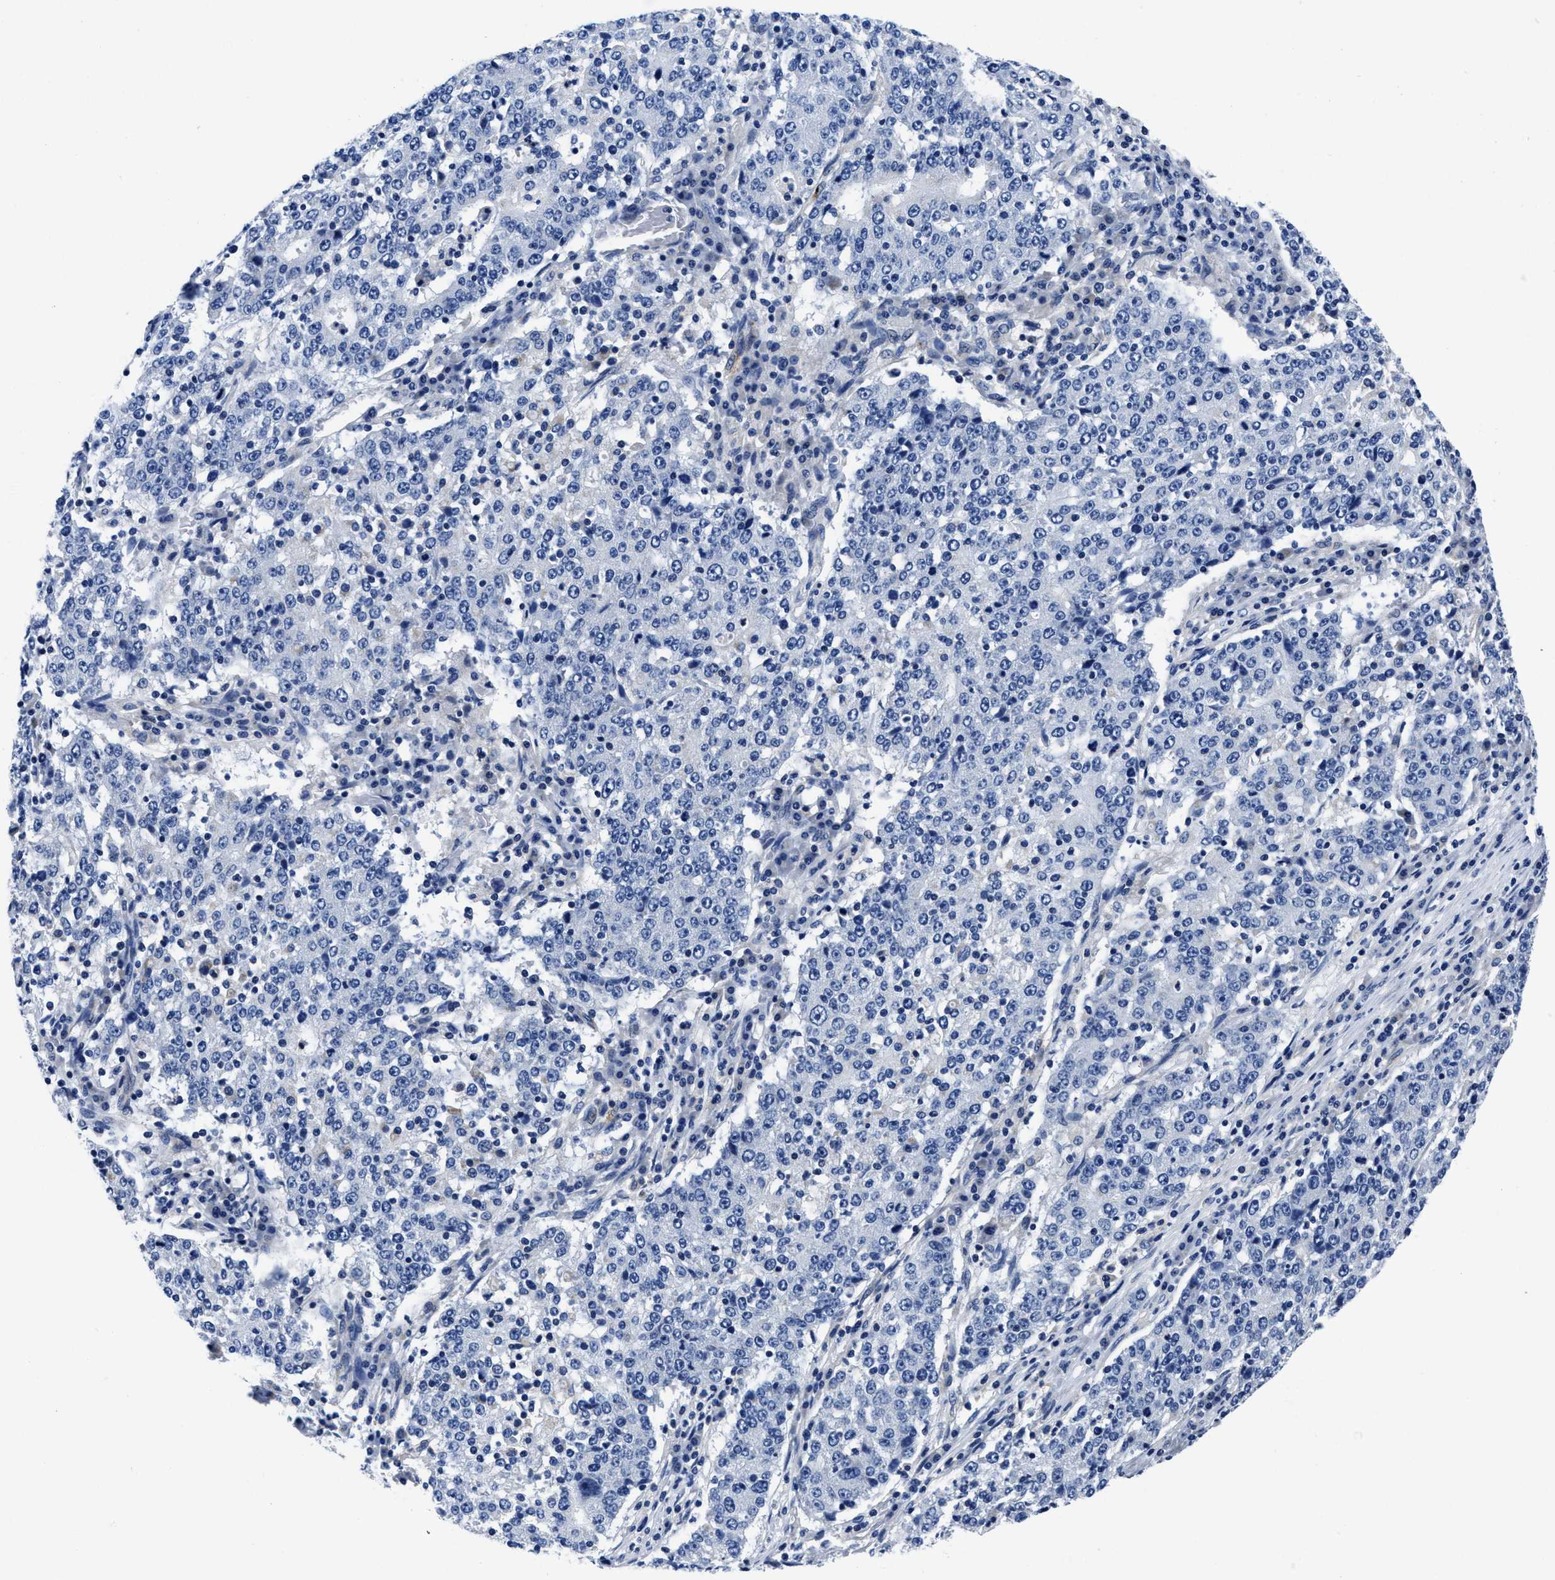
{"staining": {"intensity": "negative", "quantity": "none", "location": "none"}, "tissue": "stomach cancer", "cell_type": "Tumor cells", "image_type": "cancer", "snomed": [{"axis": "morphology", "description": "Adenocarcinoma, NOS"}, {"axis": "topography", "description": "Stomach"}], "caption": "This is an immunohistochemistry (IHC) image of human stomach cancer. There is no positivity in tumor cells.", "gene": "SLC35F1", "patient": {"sex": "male", "age": 59}}